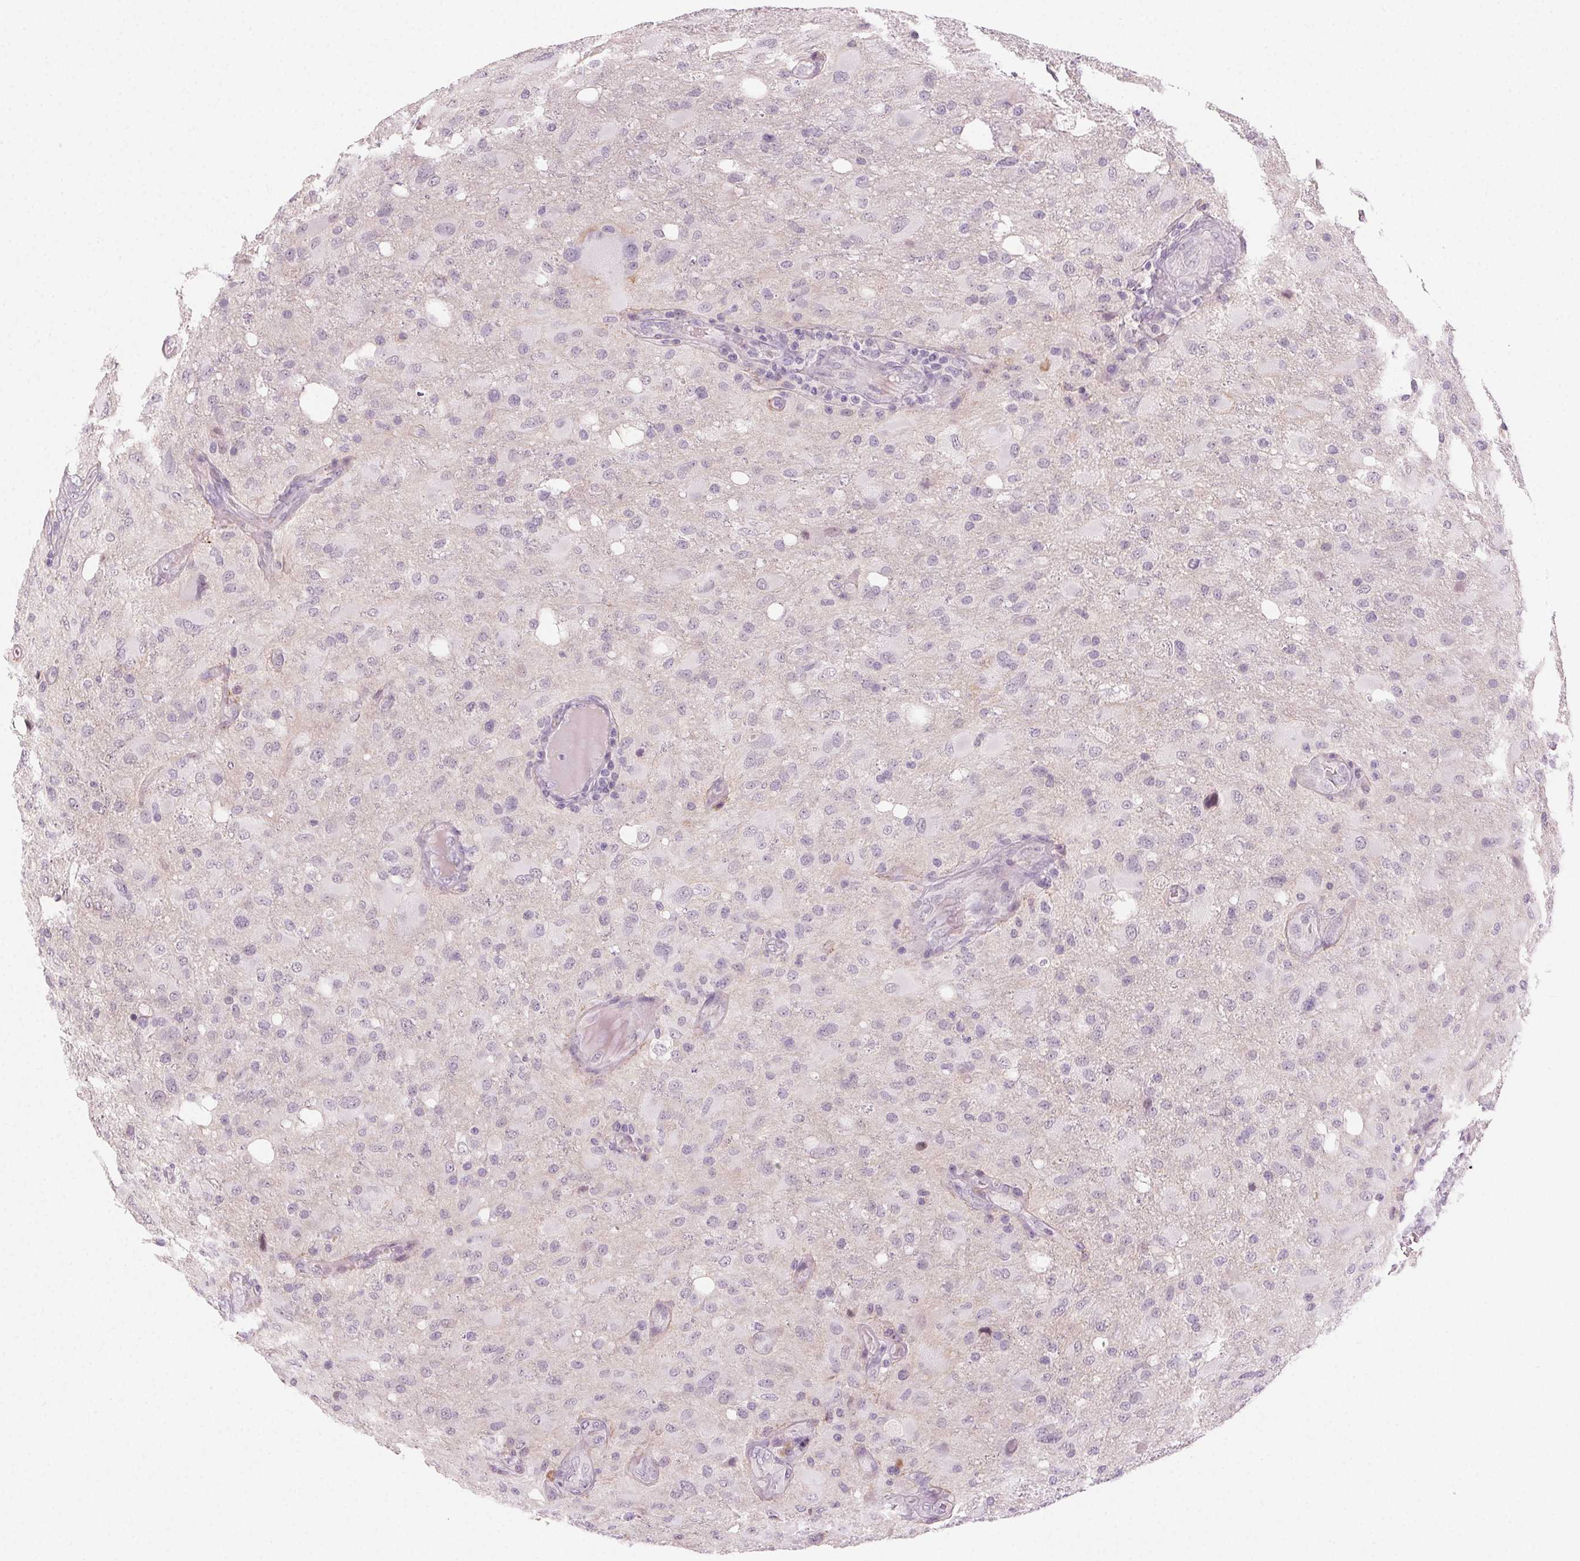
{"staining": {"intensity": "negative", "quantity": "none", "location": "none"}, "tissue": "glioma", "cell_type": "Tumor cells", "image_type": "cancer", "snomed": [{"axis": "morphology", "description": "Glioma, malignant, High grade"}, {"axis": "topography", "description": "Brain"}], "caption": "The image demonstrates no staining of tumor cells in glioma.", "gene": "HSF5", "patient": {"sex": "male", "age": 53}}